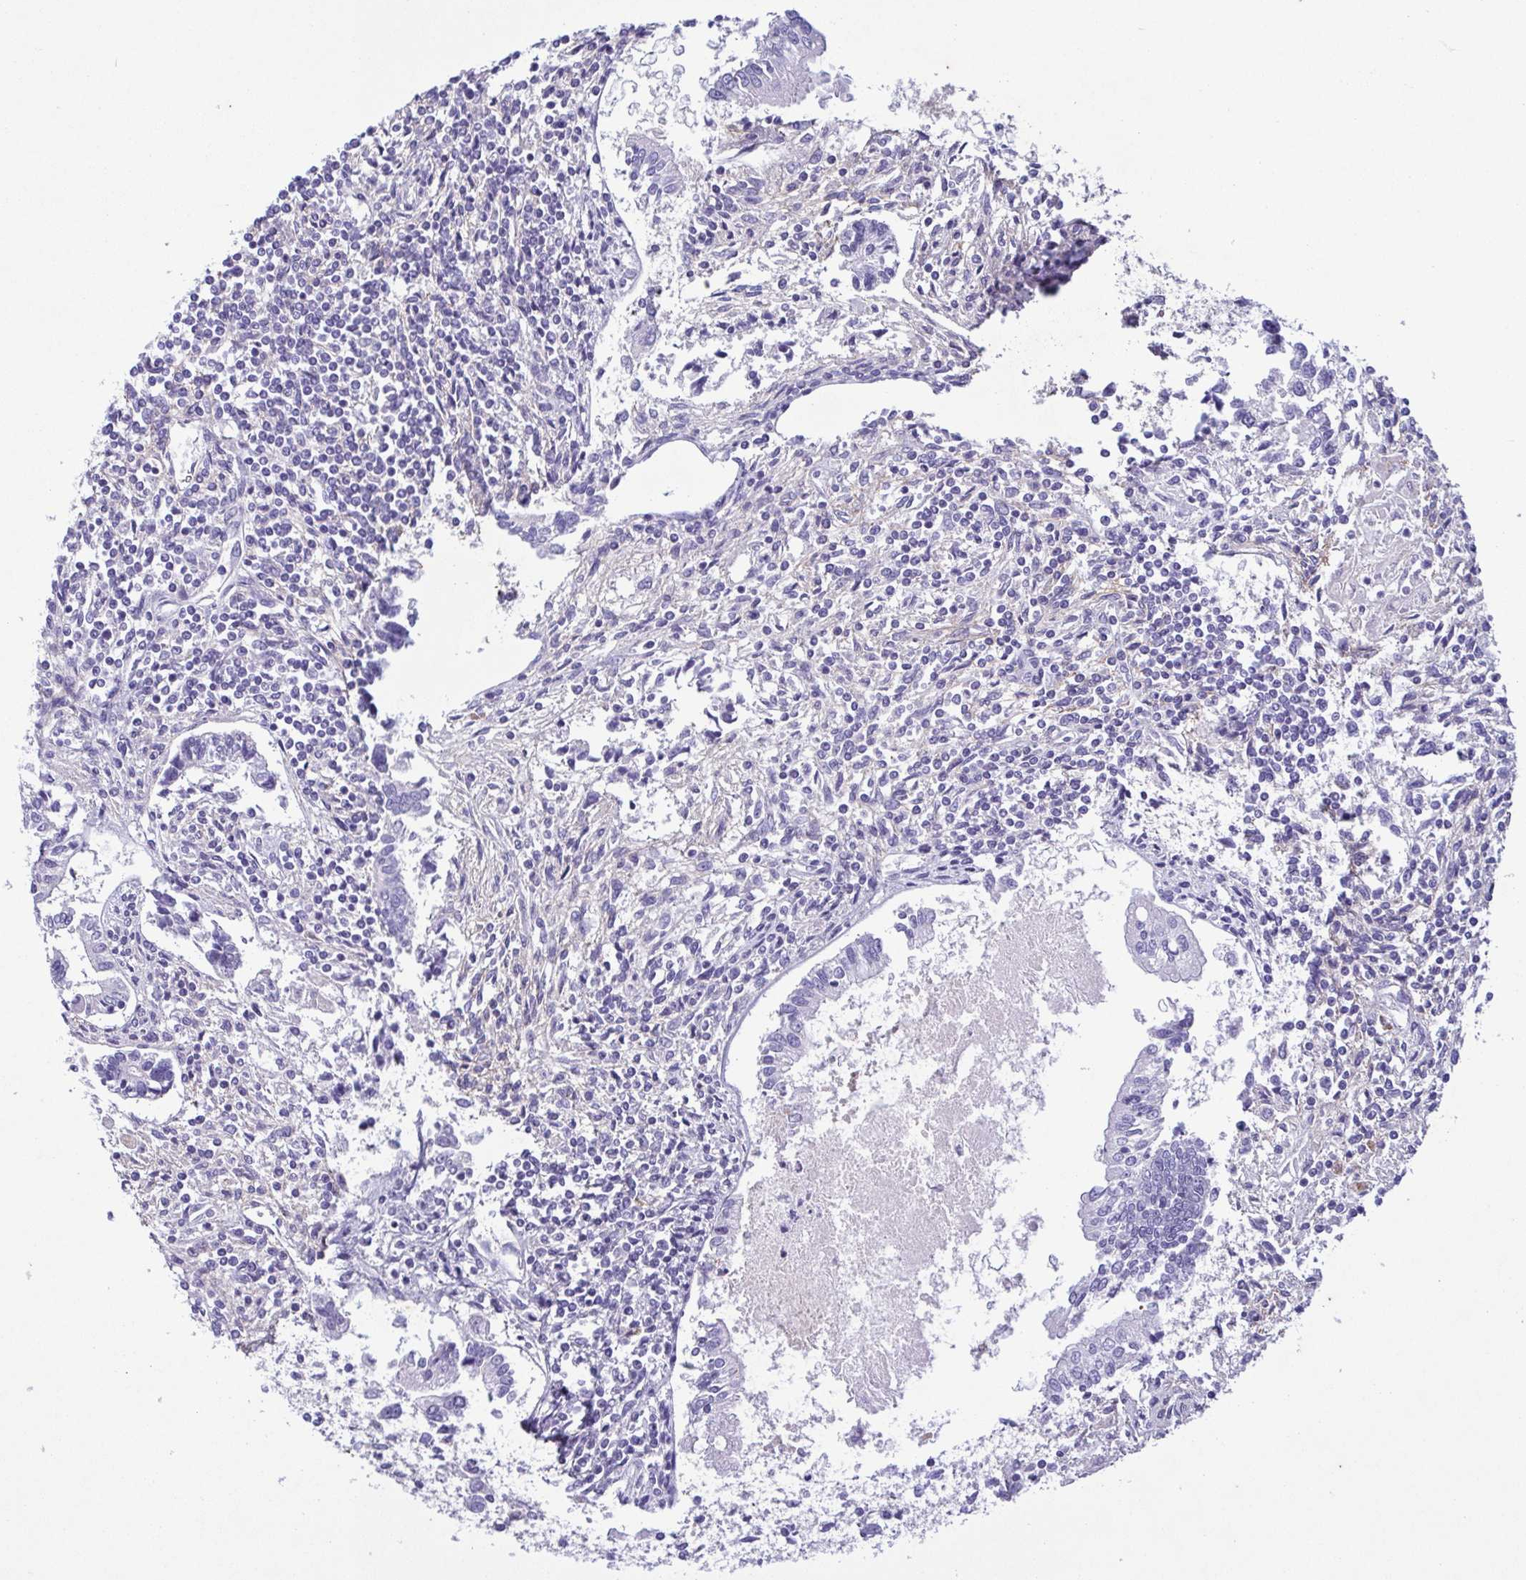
{"staining": {"intensity": "negative", "quantity": "none", "location": "none"}, "tissue": "testis cancer", "cell_type": "Tumor cells", "image_type": "cancer", "snomed": [{"axis": "morphology", "description": "Carcinoma, Embryonal, NOS"}, {"axis": "topography", "description": "Testis"}], "caption": "A histopathology image of human testis cancer is negative for staining in tumor cells.", "gene": "F13B", "patient": {"sex": "male", "age": 37}}